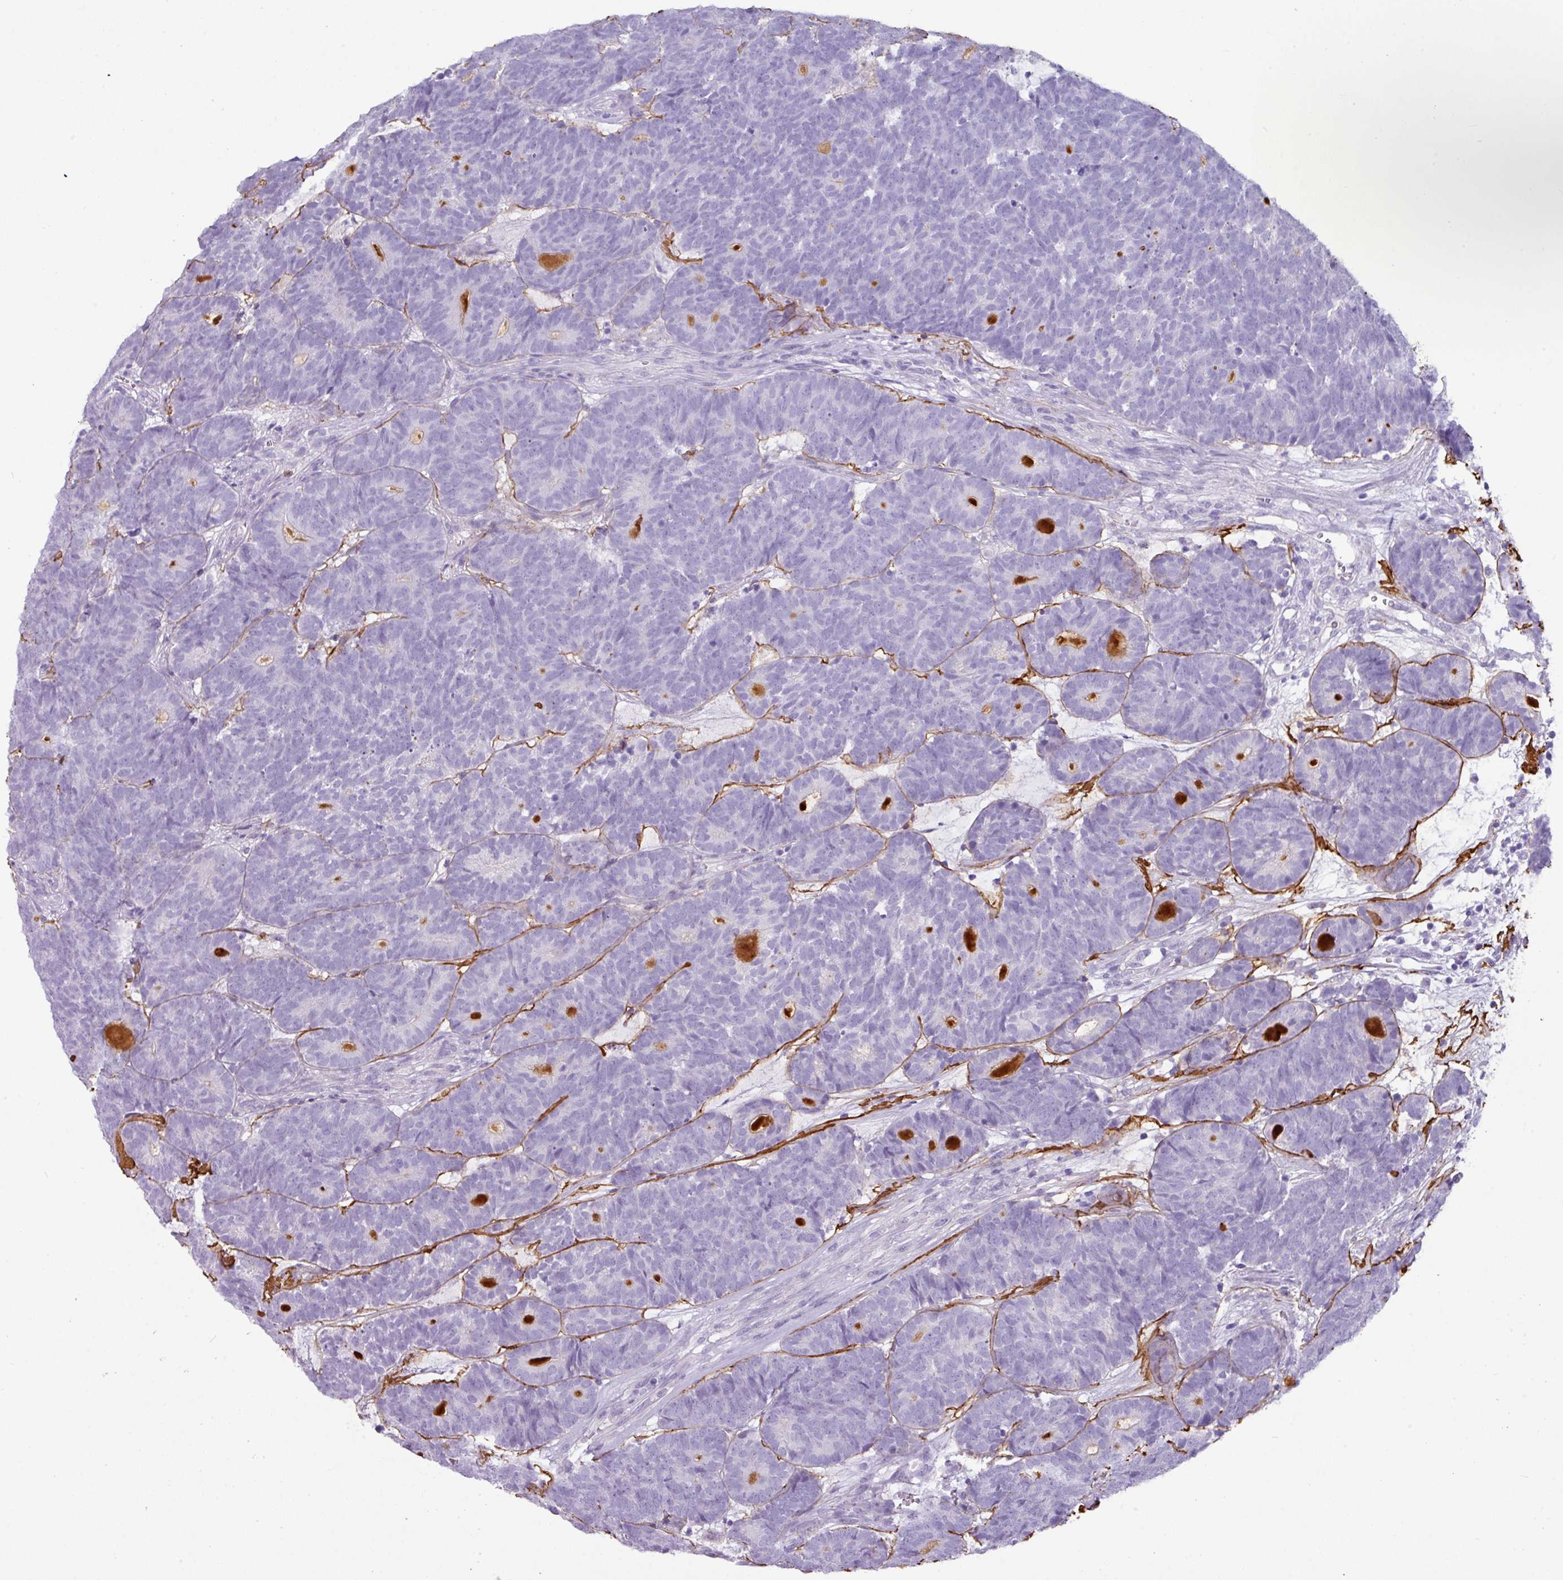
{"staining": {"intensity": "negative", "quantity": "none", "location": "none"}, "tissue": "head and neck cancer", "cell_type": "Tumor cells", "image_type": "cancer", "snomed": [{"axis": "morphology", "description": "Adenocarcinoma, NOS"}, {"axis": "topography", "description": "Head-Neck"}], "caption": "An immunohistochemistry image of adenocarcinoma (head and neck) is shown. There is no staining in tumor cells of adenocarcinoma (head and neck).", "gene": "ZNF524", "patient": {"sex": "female", "age": 81}}